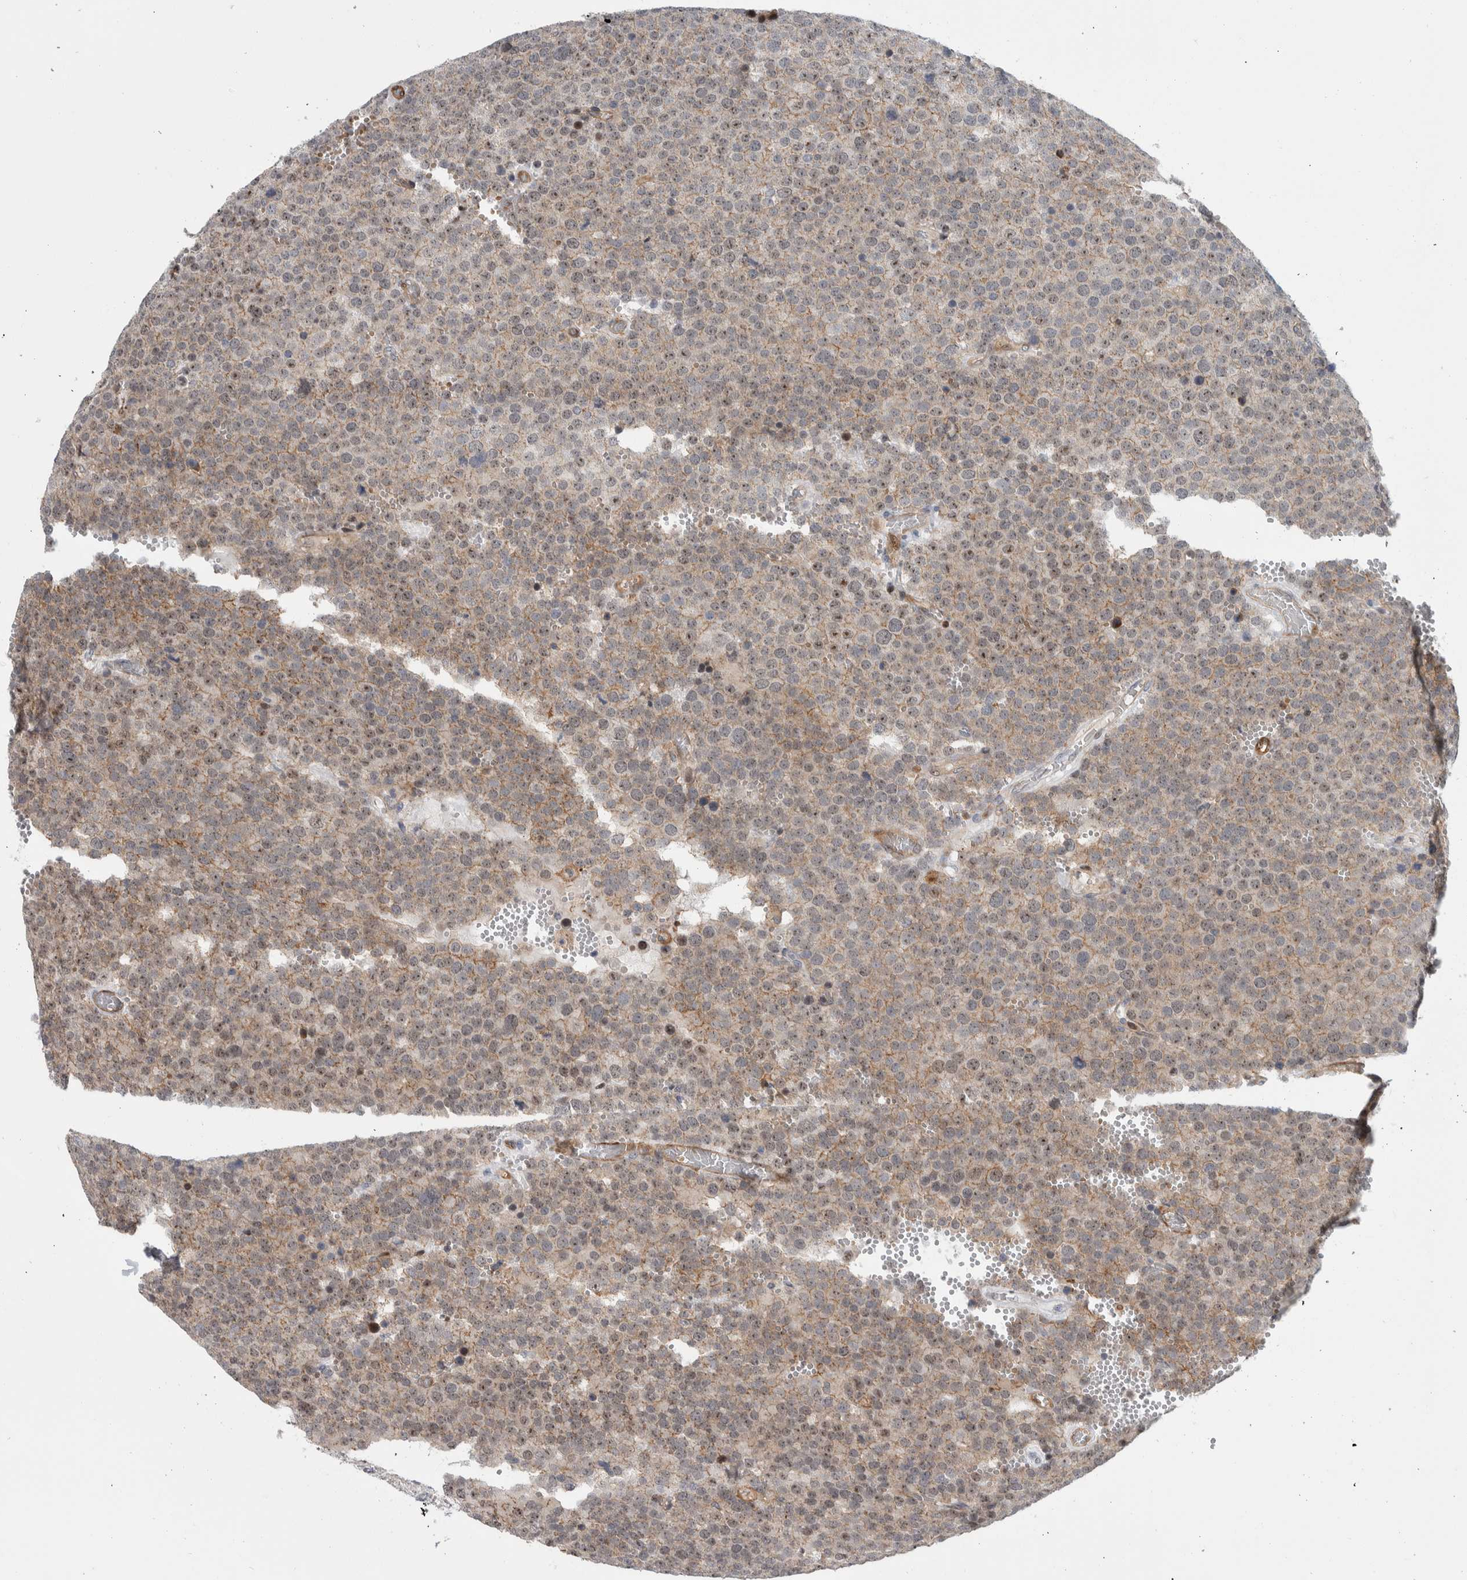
{"staining": {"intensity": "weak", "quantity": ">75%", "location": "nuclear"}, "tissue": "testis cancer", "cell_type": "Tumor cells", "image_type": "cancer", "snomed": [{"axis": "morphology", "description": "Normal tissue, NOS"}, {"axis": "morphology", "description": "Seminoma, NOS"}, {"axis": "topography", "description": "Testis"}], "caption": "The micrograph shows staining of testis cancer (seminoma), revealing weak nuclear protein expression (brown color) within tumor cells.", "gene": "MSL1", "patient": {"sex": "male", "age": 71}}